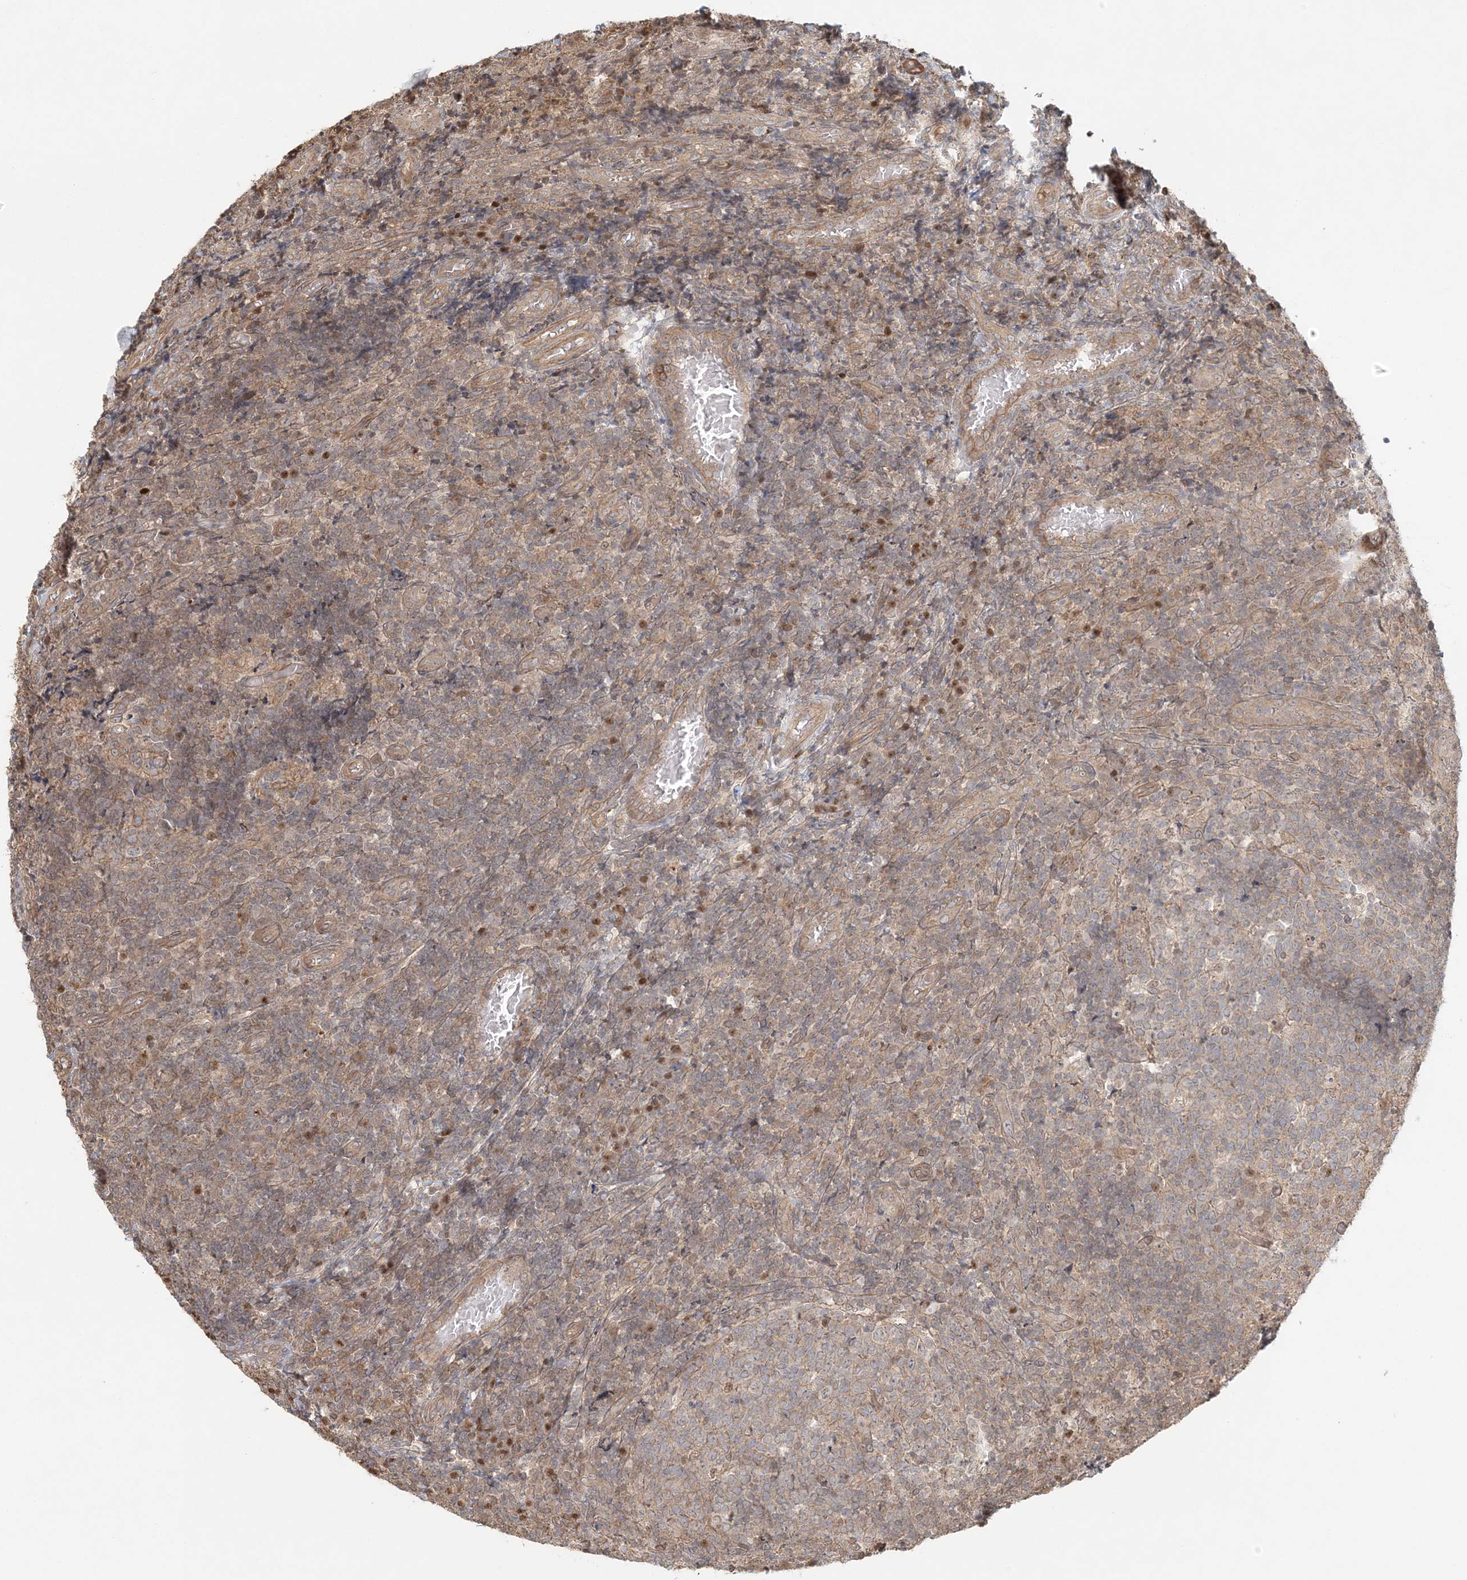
{"staining": {"intensity": "weak", "quantity": "25%-75%", "location": "cytoplasmic/membranous"}, "tissue": "tonsil", "cell_type": "Germinal center cells", "image_type": "normal", "snomed": [{"axis": "morphology", "description": "Normal tissue, NOS"}, {"axis": "topography", "description": "Tonsil"}], "caption": "About 25%-75% of germinal center cells in benign tonsil show weak cytoplasmic/membranous protein positivity as visualized by brown immunohistochemical staining.", "gene": "KIAA0232", "patient": {"sex": "female", "age": 19}}